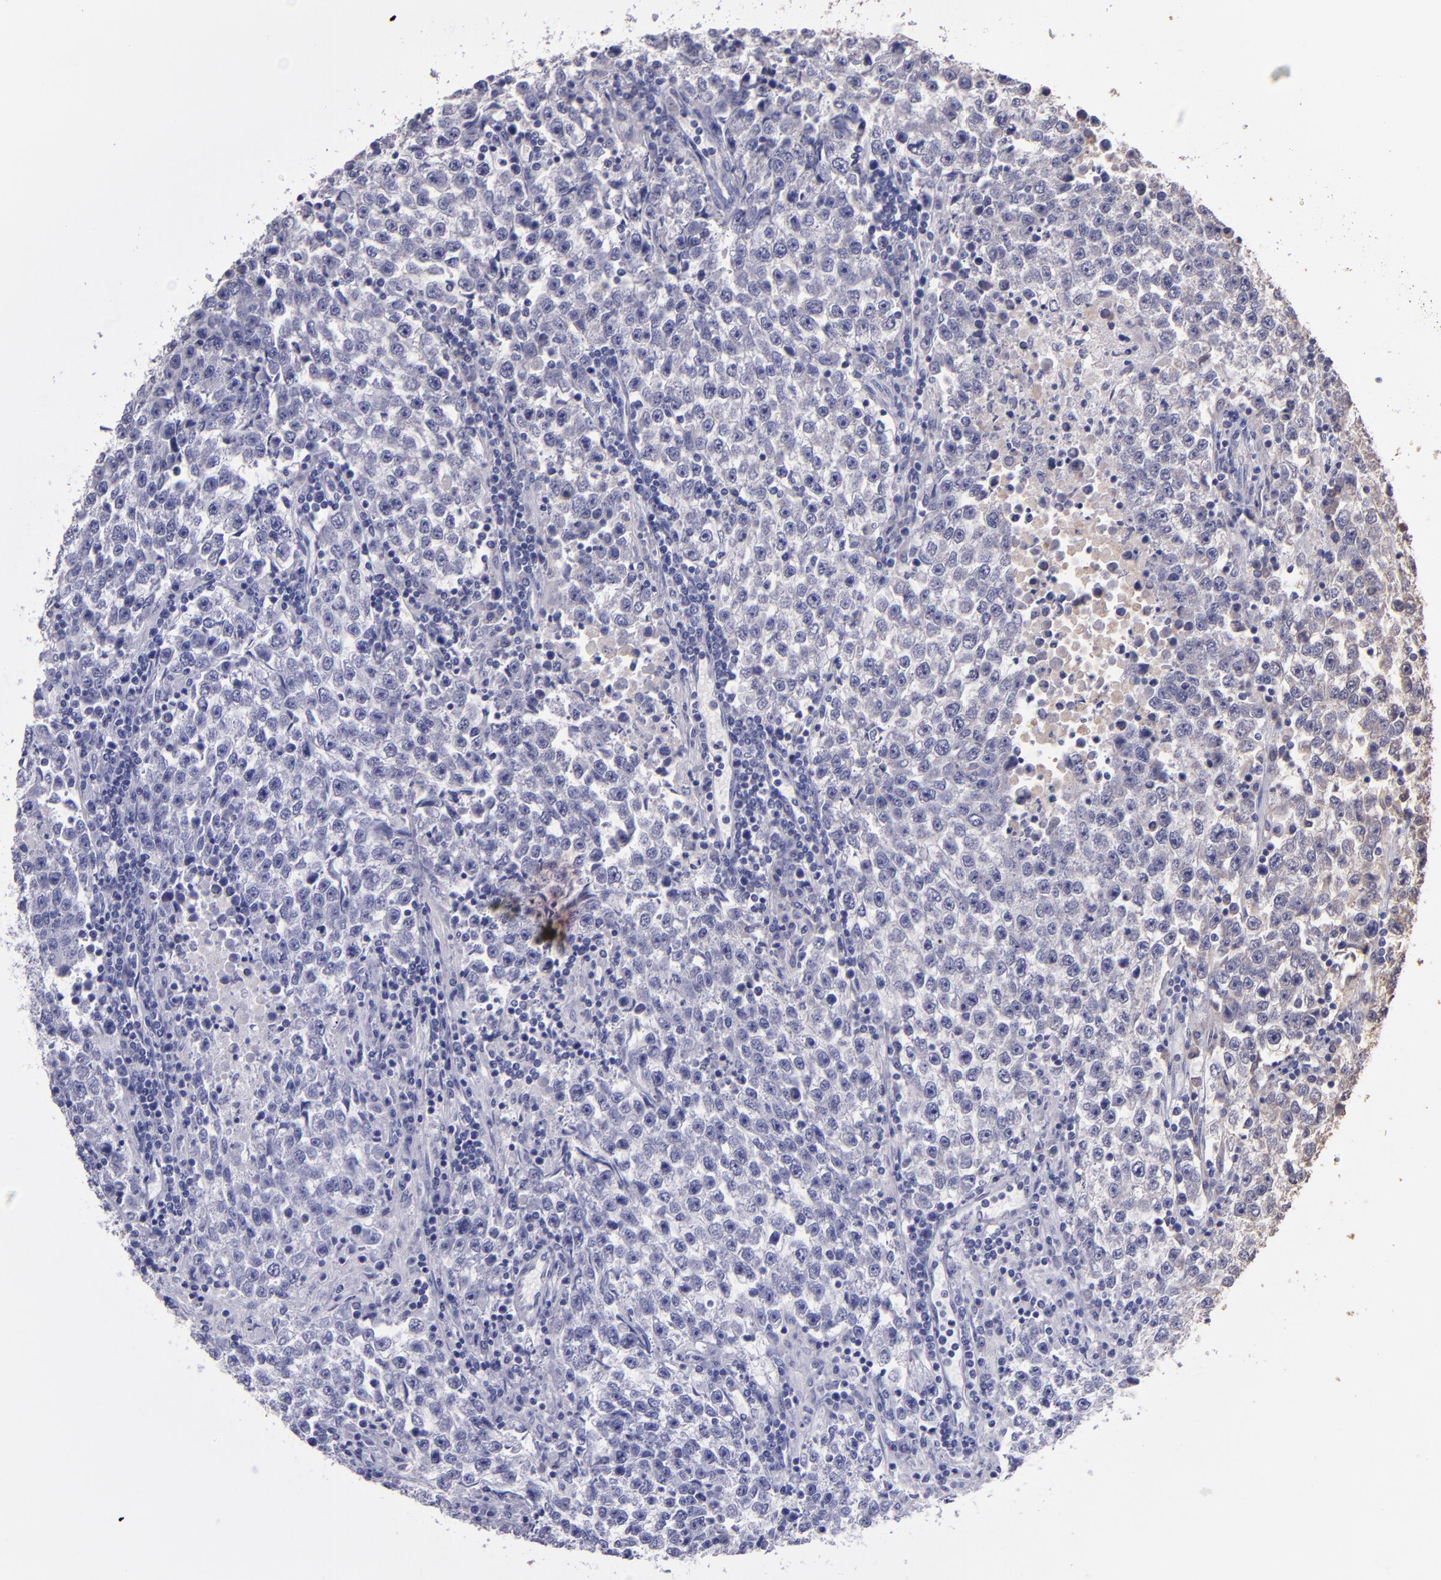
{"staining": {"intensity": "weak", "quantity": ">75%", "location": "cytoplasmic/membranous"}, "tissue": "testis cancer", "cell_type": "Tumor cells", "image_type": "cancer", "snomed": [{"axis": "morphology", "description": "Seminoma, NOS"}, {"axis": "topography", "description": "Testis"}], "caption": "Weak cytoplasmic/membranous expression for a protein is identified in approximately >75% of tumor cells of seminoma (testis) using IHC.", "gene": "HECTD1", "patient": {"sex": "male", "age": 36}}